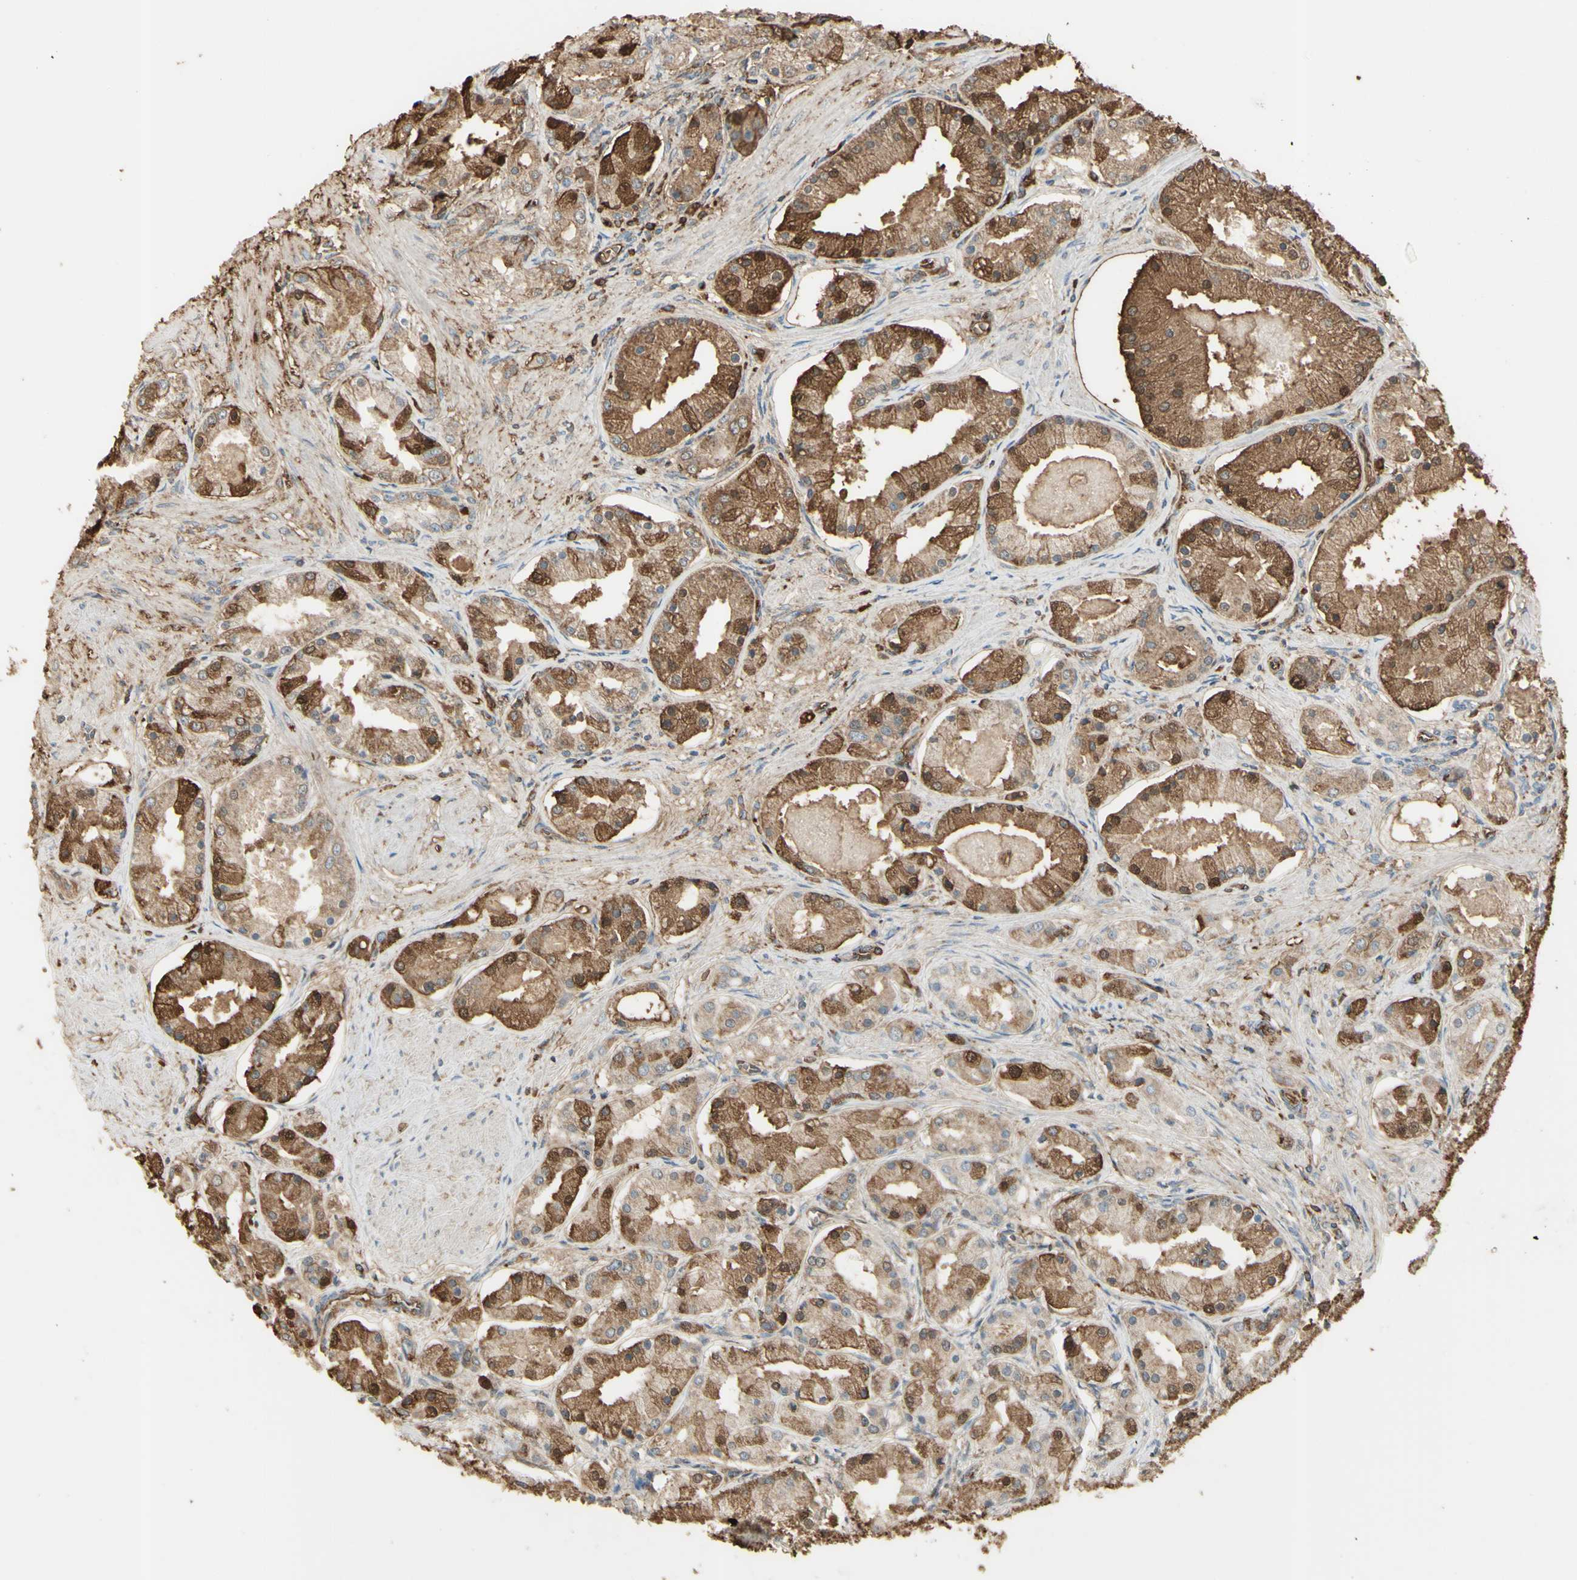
{"staining": {"intensity": "strong", "quantity": ">75%", "location": "cytoplasmic/membranous"}, "tissue": "prostate cancer", "cell_type": "Tumor cells", "image_type": "cancer", "snomed": [{"axis": "morphology", "description": "Adenocarcinoma, High grade"}, {"axis": "topography", "description": "Prostate"}], "caption": "Approximately >75% of tumor cells in prostate adenocarcinoma (high-grade) show strong cytoplasmic/membranous protein staining as visualized by brown immunohistochemical staining.", "gene": "ANGPTL1", "patient": {"sex": "male", "age": 66}}